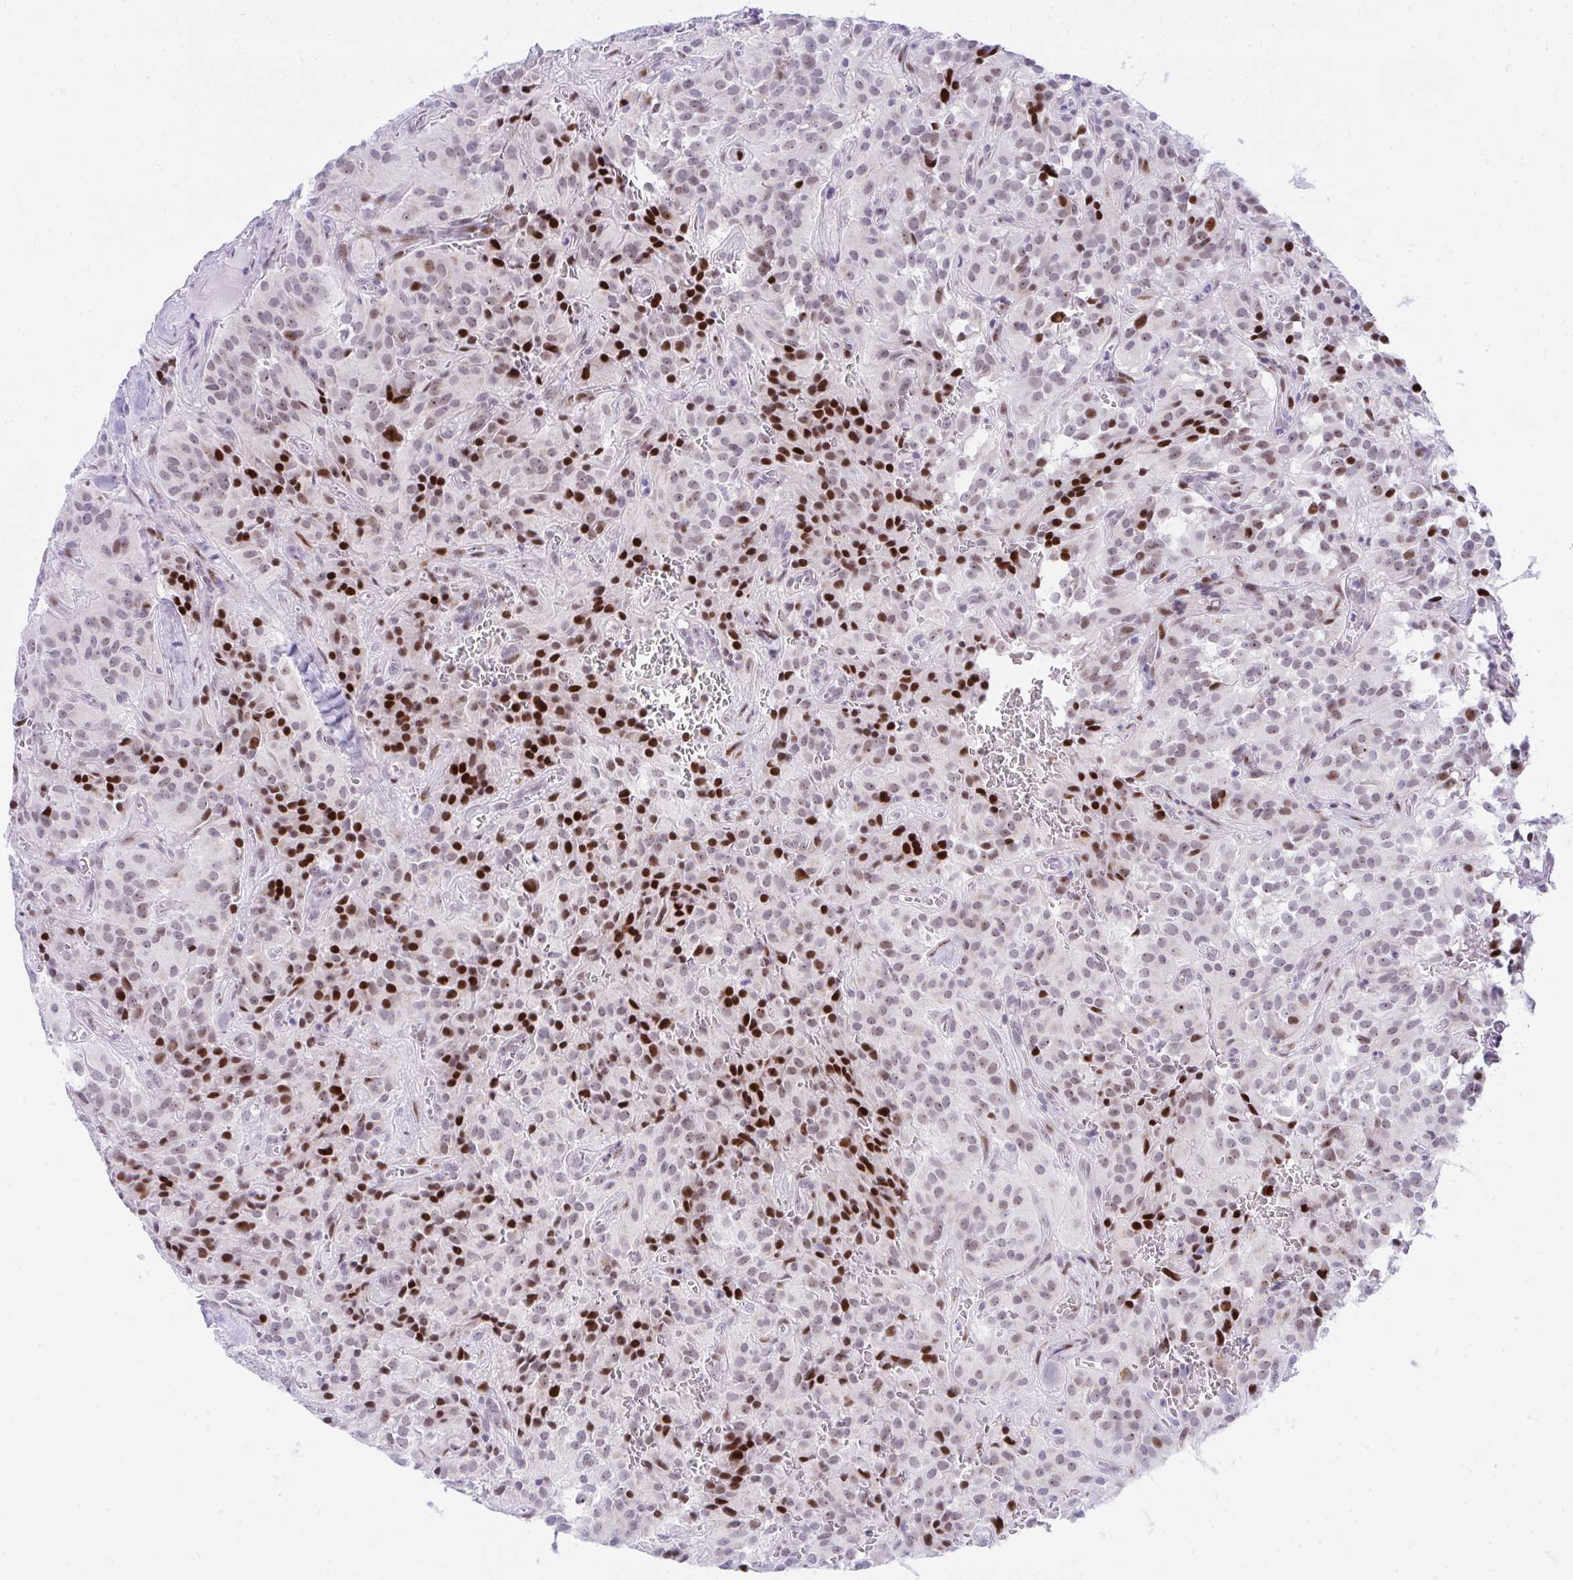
{"staining": {"intensity": "strong", "quantity": "<25%", "location": "nuclear"}, "tissue": "glioma", "cell_type": "Tumor cells", "image_type": "cancer", "snomed": [{"axis": "morphology", "description": "Glioma, malignant, Low grade"}, {"axis": "topography", "description": "Brain"}], "caption": "This photomicrograph shows IHC staining of glioma, with medium strong nuclear expression in about <25% of tumor cells.", "gene": "GLDN", "patient": {"sex": "male", "age": 42}}